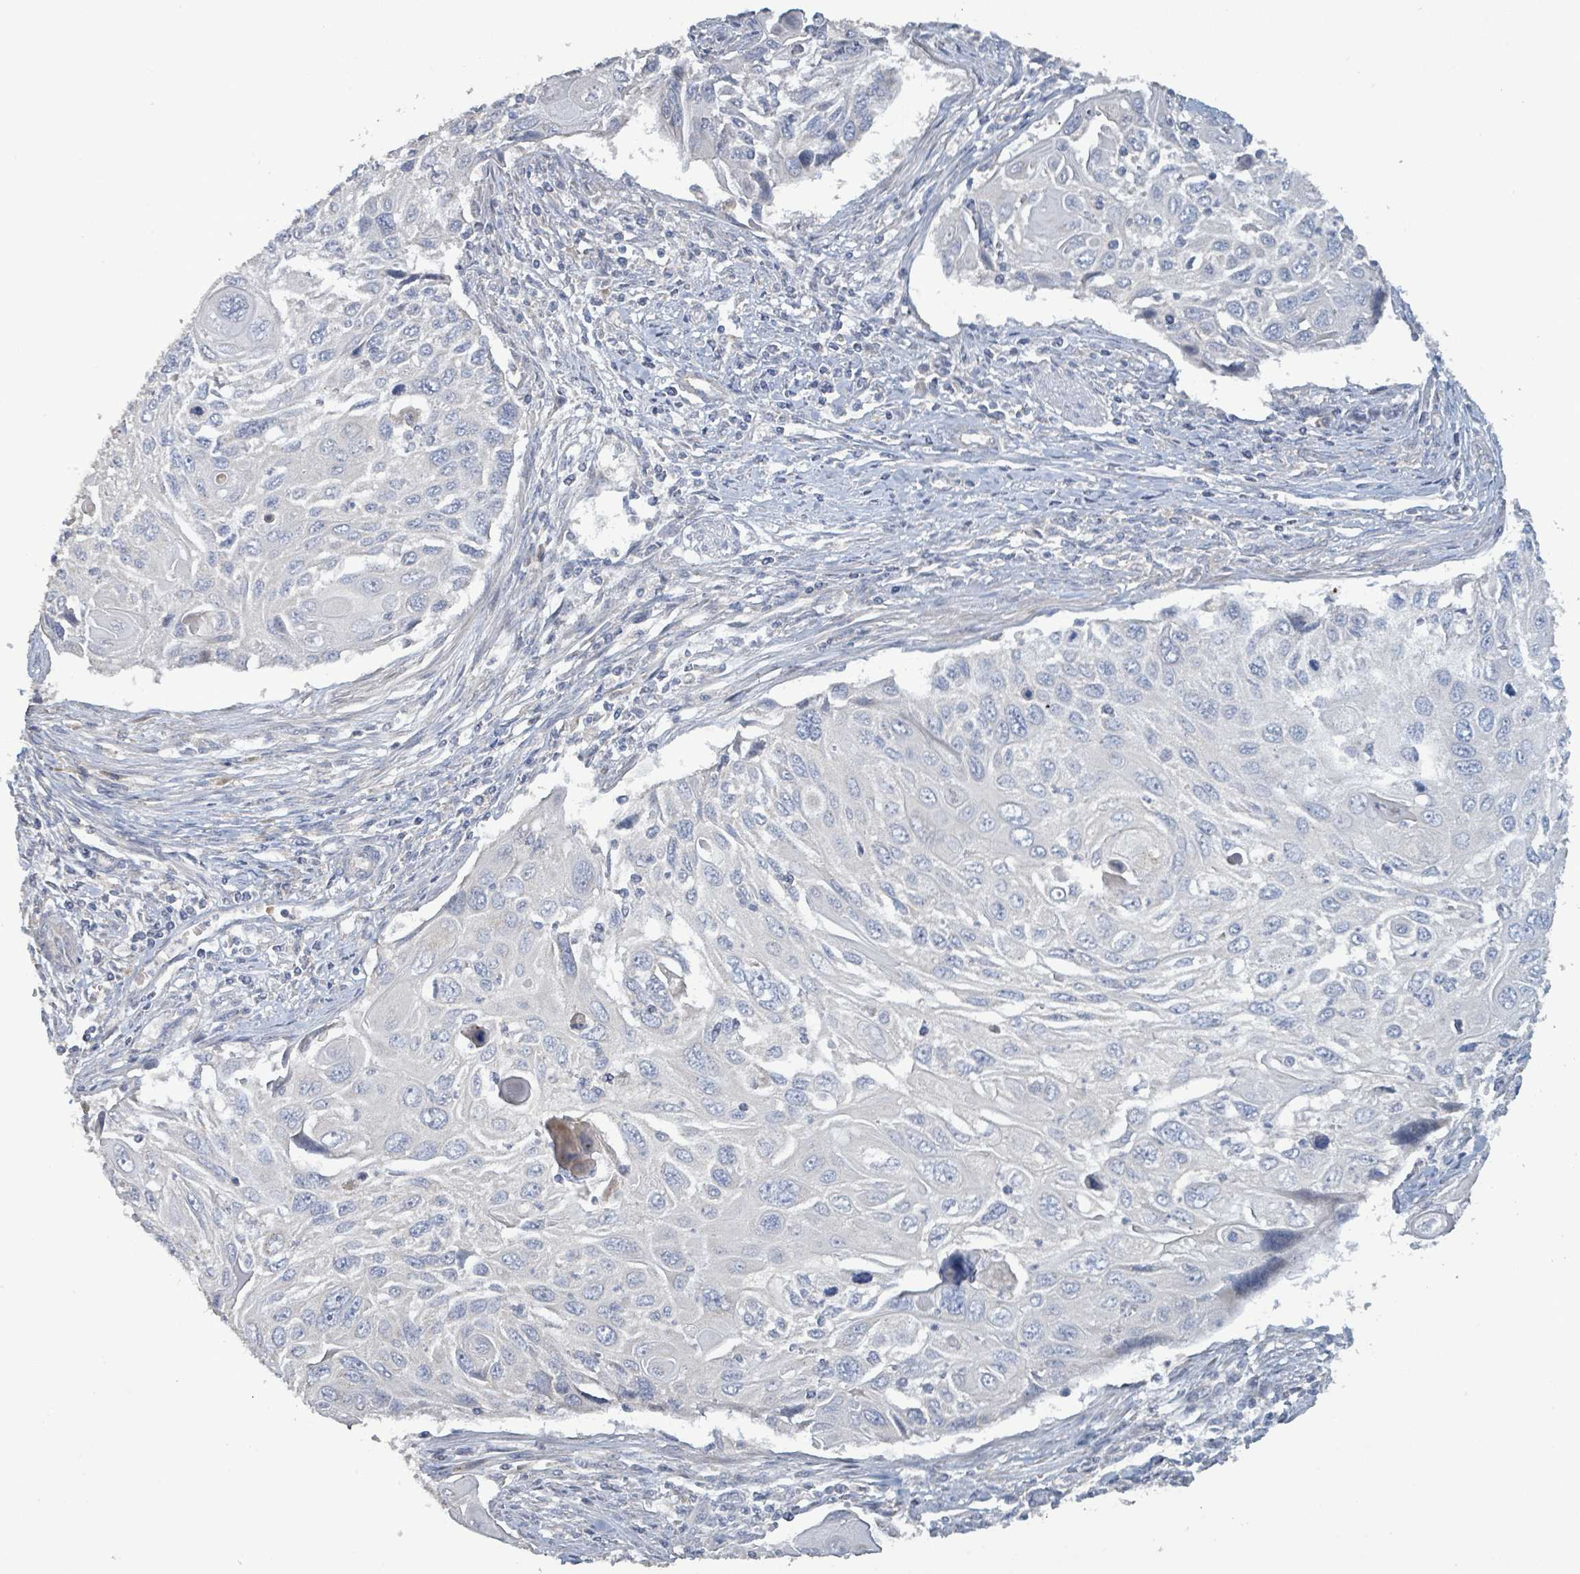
{"staining": {"intensity": "negative", "quantity": "none", "location": "none"}, "tissue": "cervical cancer", "cell_type": "Tumor cells", "image_type": "cancer", "snomed": [{"axis": "morphology", "description": "Squamous cell carcinoma, NOS"}, {"axis": "topography", "description": "Cervix"}], "caption": "Tumor cells are negative for brown protein staining in cervical squamous cell carcinoma.", "gene": "RPL32", "patient": {"sex": "female", "age": 70}}